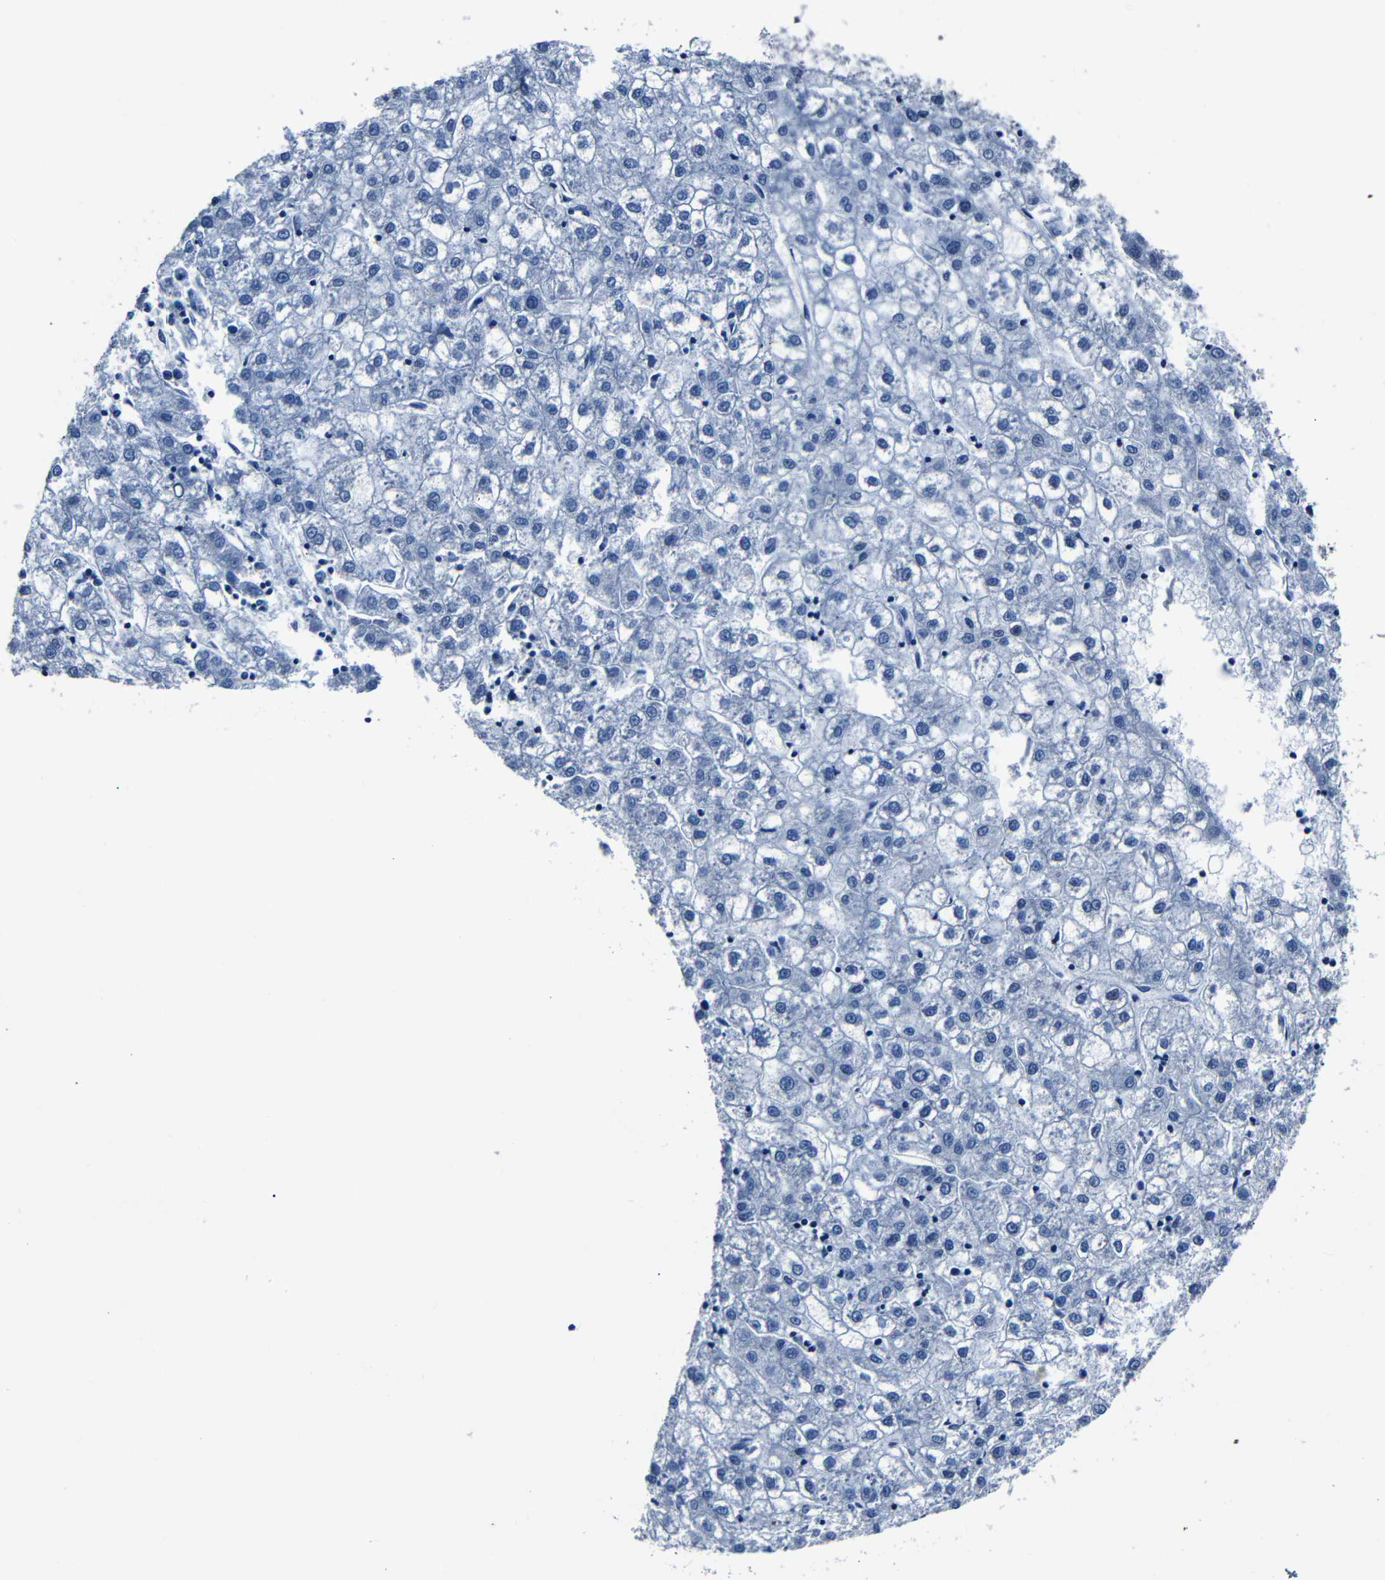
{"staining": {"intensity": "negative", "quantity": "none", "location": "none"}, "tissue": "liver cancer", "cell_type": "Tumor cells", "image_type": "cancer", "snomed": [{"axis": "morphology", "description": "Carcinoma, Hepatocellular, NOS"}, {"axis": "topography", "description": "Liver"}], "caption": "Tumor cells show no significant expression in liver cancer (hepatocellular carcinoma).", "gene": "NCMAP", "patient": {"sex": "male", "age": 72}}